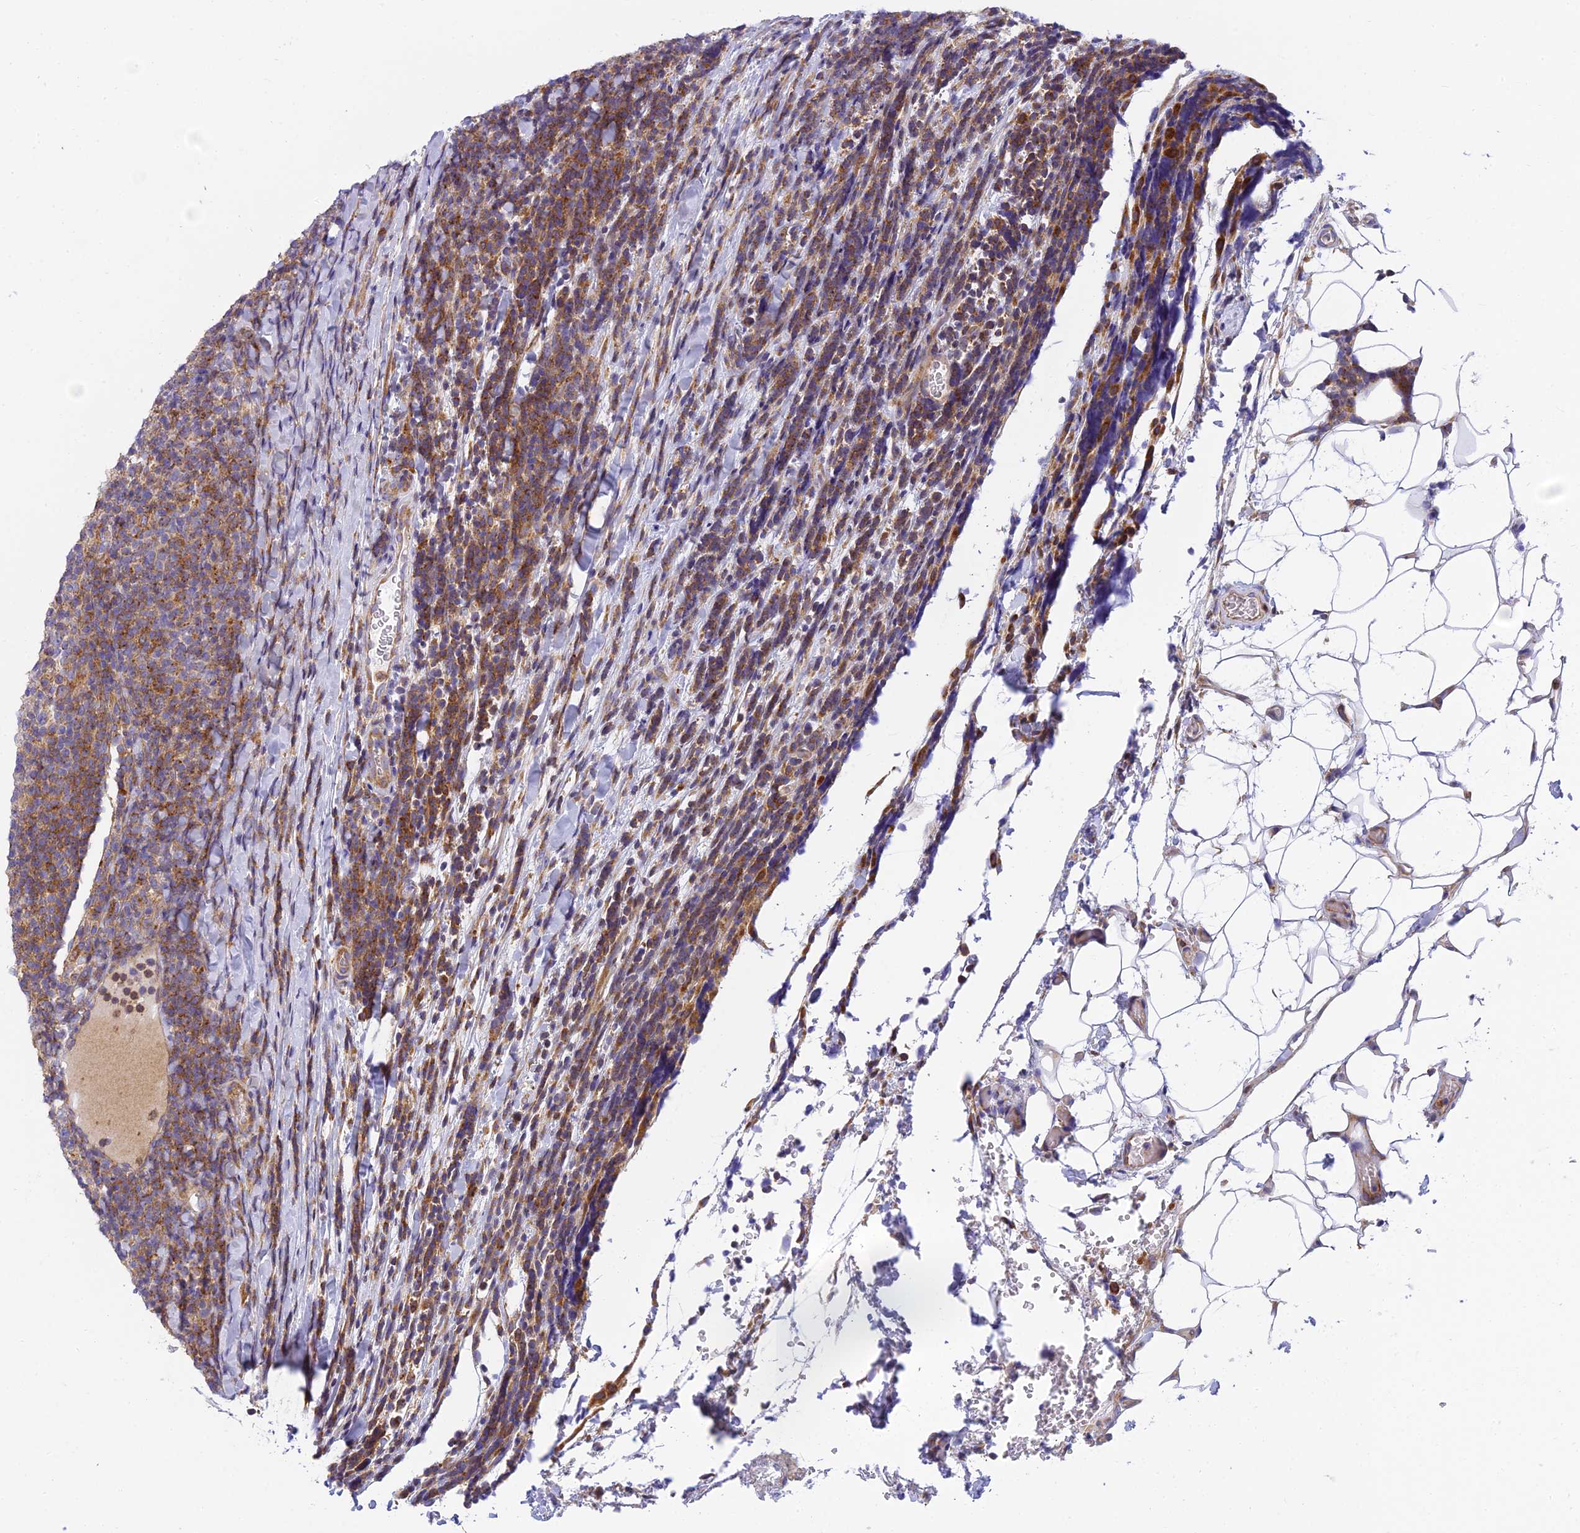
{"staining": {"intensity": "moderate", "quantity": "25%-75%", "location": "cytoplasmic/membranous"}, "tissue": "lymphoma", "cell_type": "Tumor cells", "image_type": "cancer", "snomed": [{"axis": "morphology", "description": "Malignant lymphoma, non-Hodgkin's type, Low grade"}, {"axis": "topography", "description": "Lymph node"}], "caption": "Immunohistochemistry (IHC) (DAB) staining of malignant lymphoma, non-Hodgkin's type (low-grade) displays moderate cytoplasmic/membranous protein positivity in about 25%-75% of tumor cells.", "gene": "CLCN7", "patient": {"sex": "male", "age": 66}}